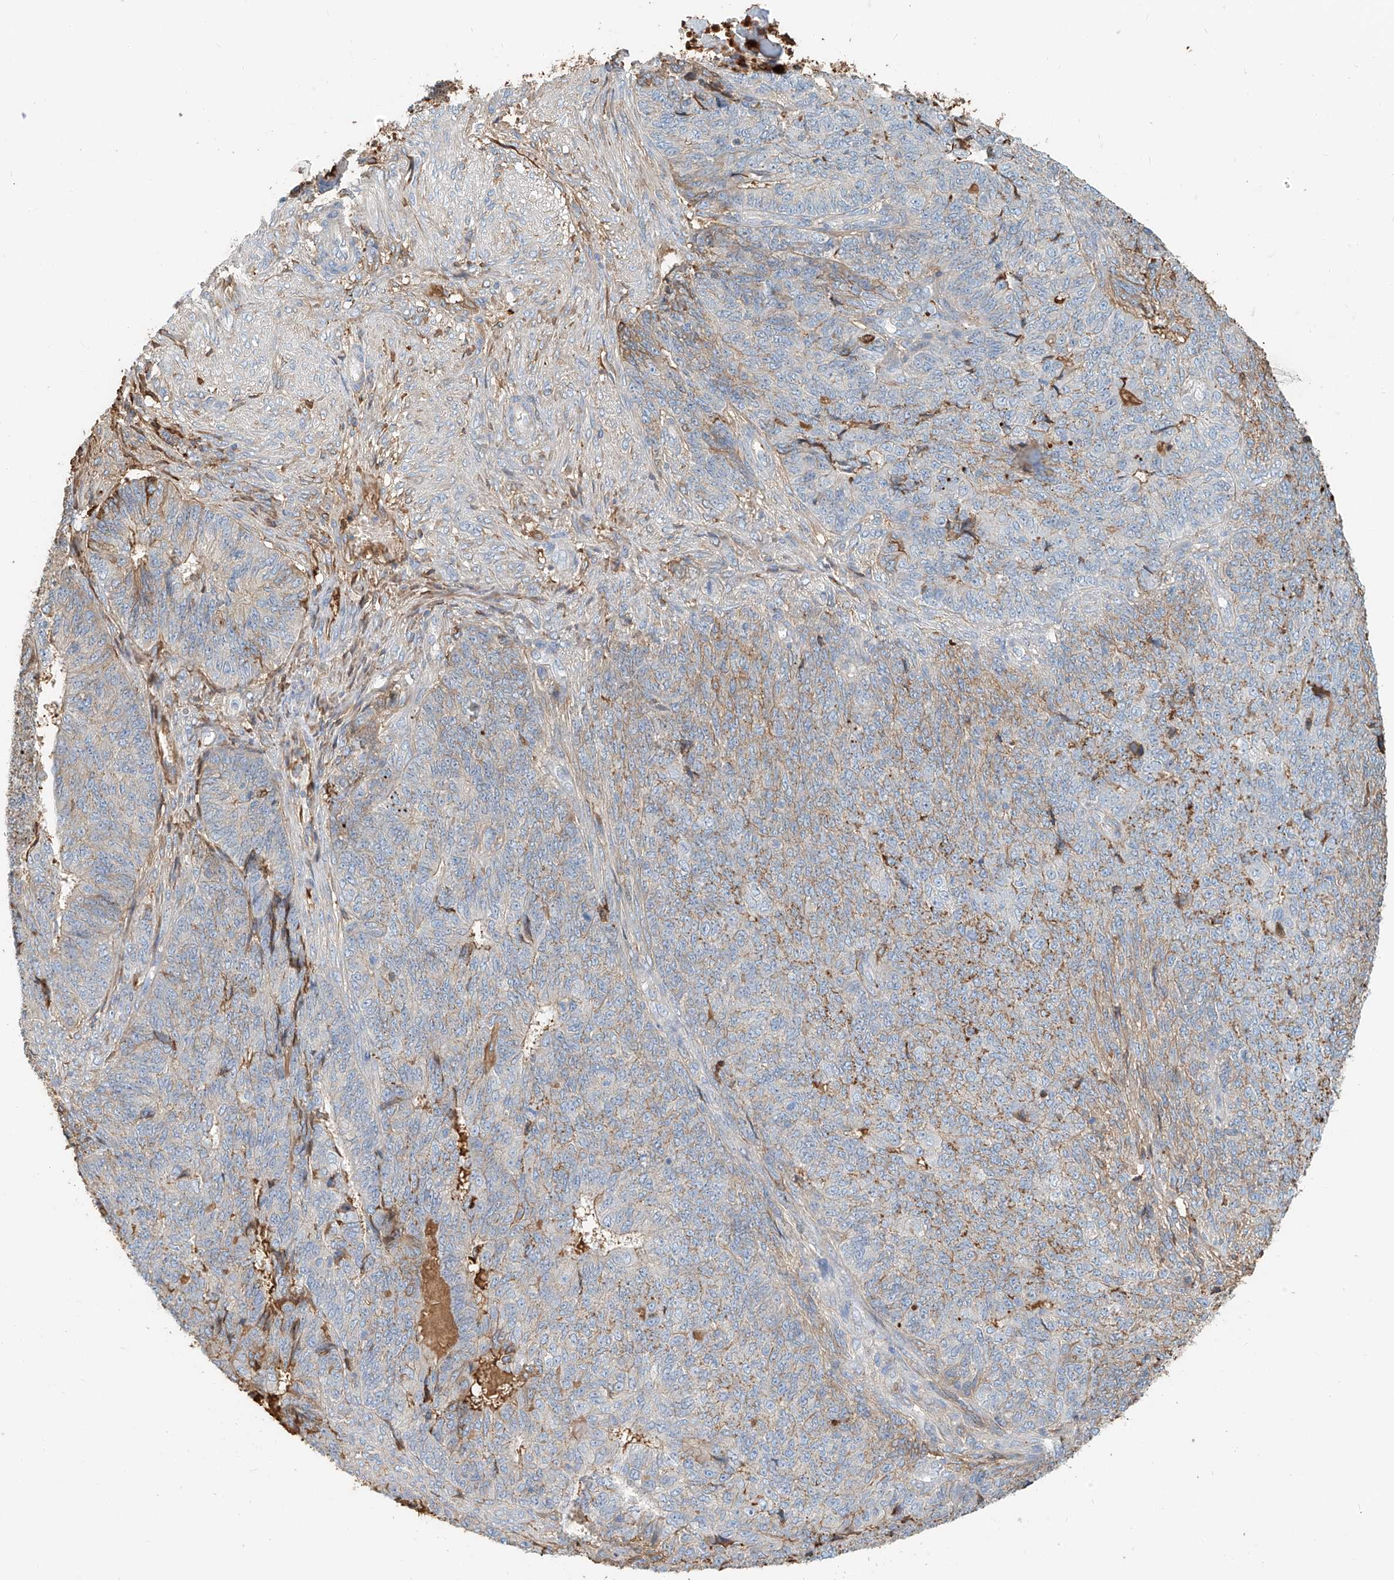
{"staining": {"intensity": "weak", "quantity": "25%-75%", "location": "cytoplasmic/membranous"}, "tissue": "endometrial cancer", "cell_type": "Tumor cells", "image_type": "cancer", "snomed": [{"axis": "morphology", "description": "Adenocarcinoma, NOS"}, {"axis": "topography", "description": "Endometrium"}], "caption": "Endometrial cancer (adenocarcinoma) stained for a protein (brown) exhibits weak cytoplasmic/membranous positive positivity in about 25%-75% of tumor cells.", "gene": "ZFP30", "patient": {"sex": "female", "age": 32}}